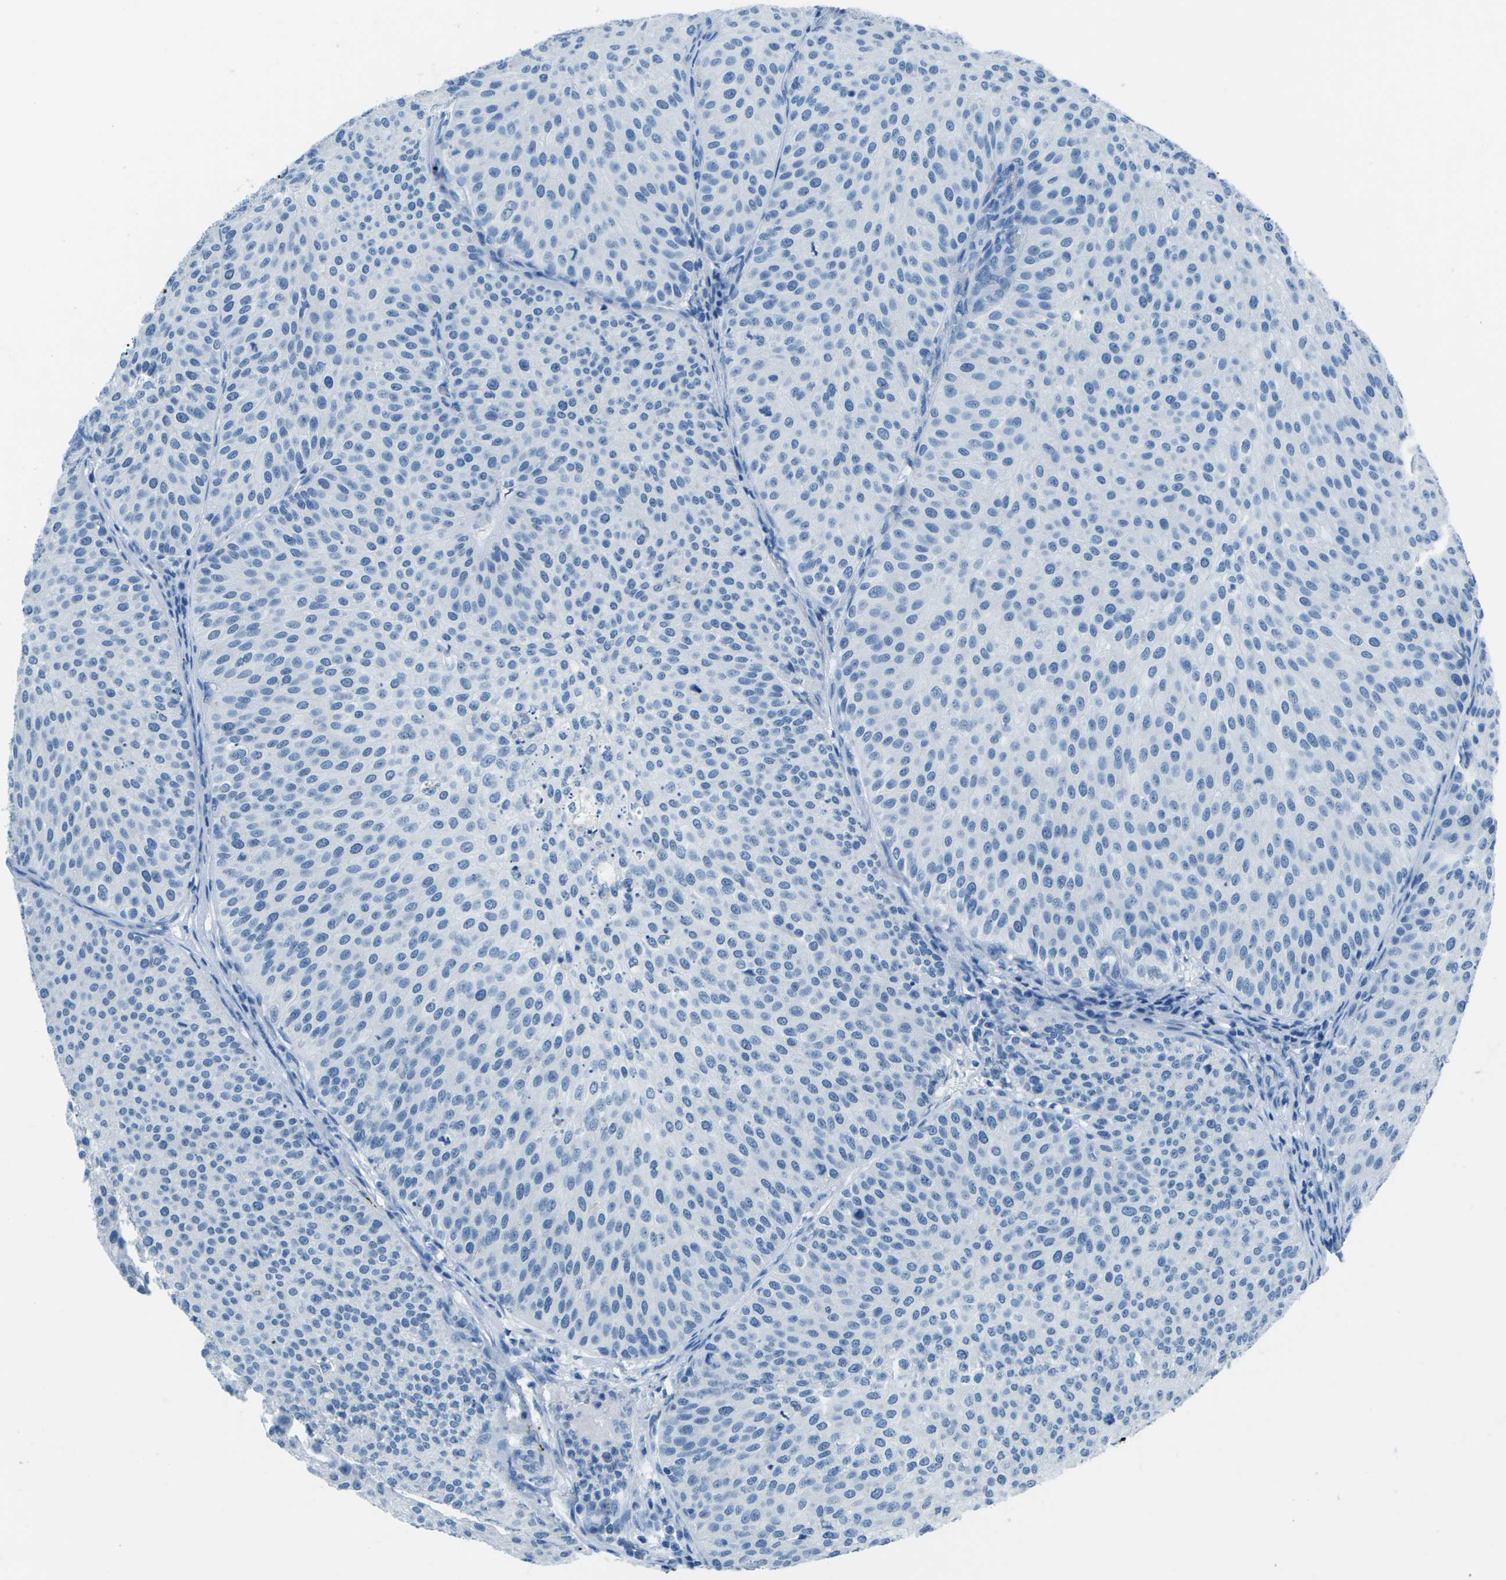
{"staining": {"intensity": "negative", "quantity": "none", "location": "none"}, "tissue": "urothelial cancer", "cell_type": "Tumor cells", "image_type": "cancer", "snomed": [{"axis": "morphology", "description": "Urothelial carcinoma, Low grade"}, {"axis": "topography", "description": "Smooth muscle"}, {"axis": "topography", "description": "Urinary bladder"}], "caption": "An immunohistochemistry (IHC) image of low-grade urothelial carcinoma is shown. There is no staining in tumor cells of low-grade urothelial carcinoma.", "gene": "MYH8", "patient": {"sex": "male", "age": 60}}